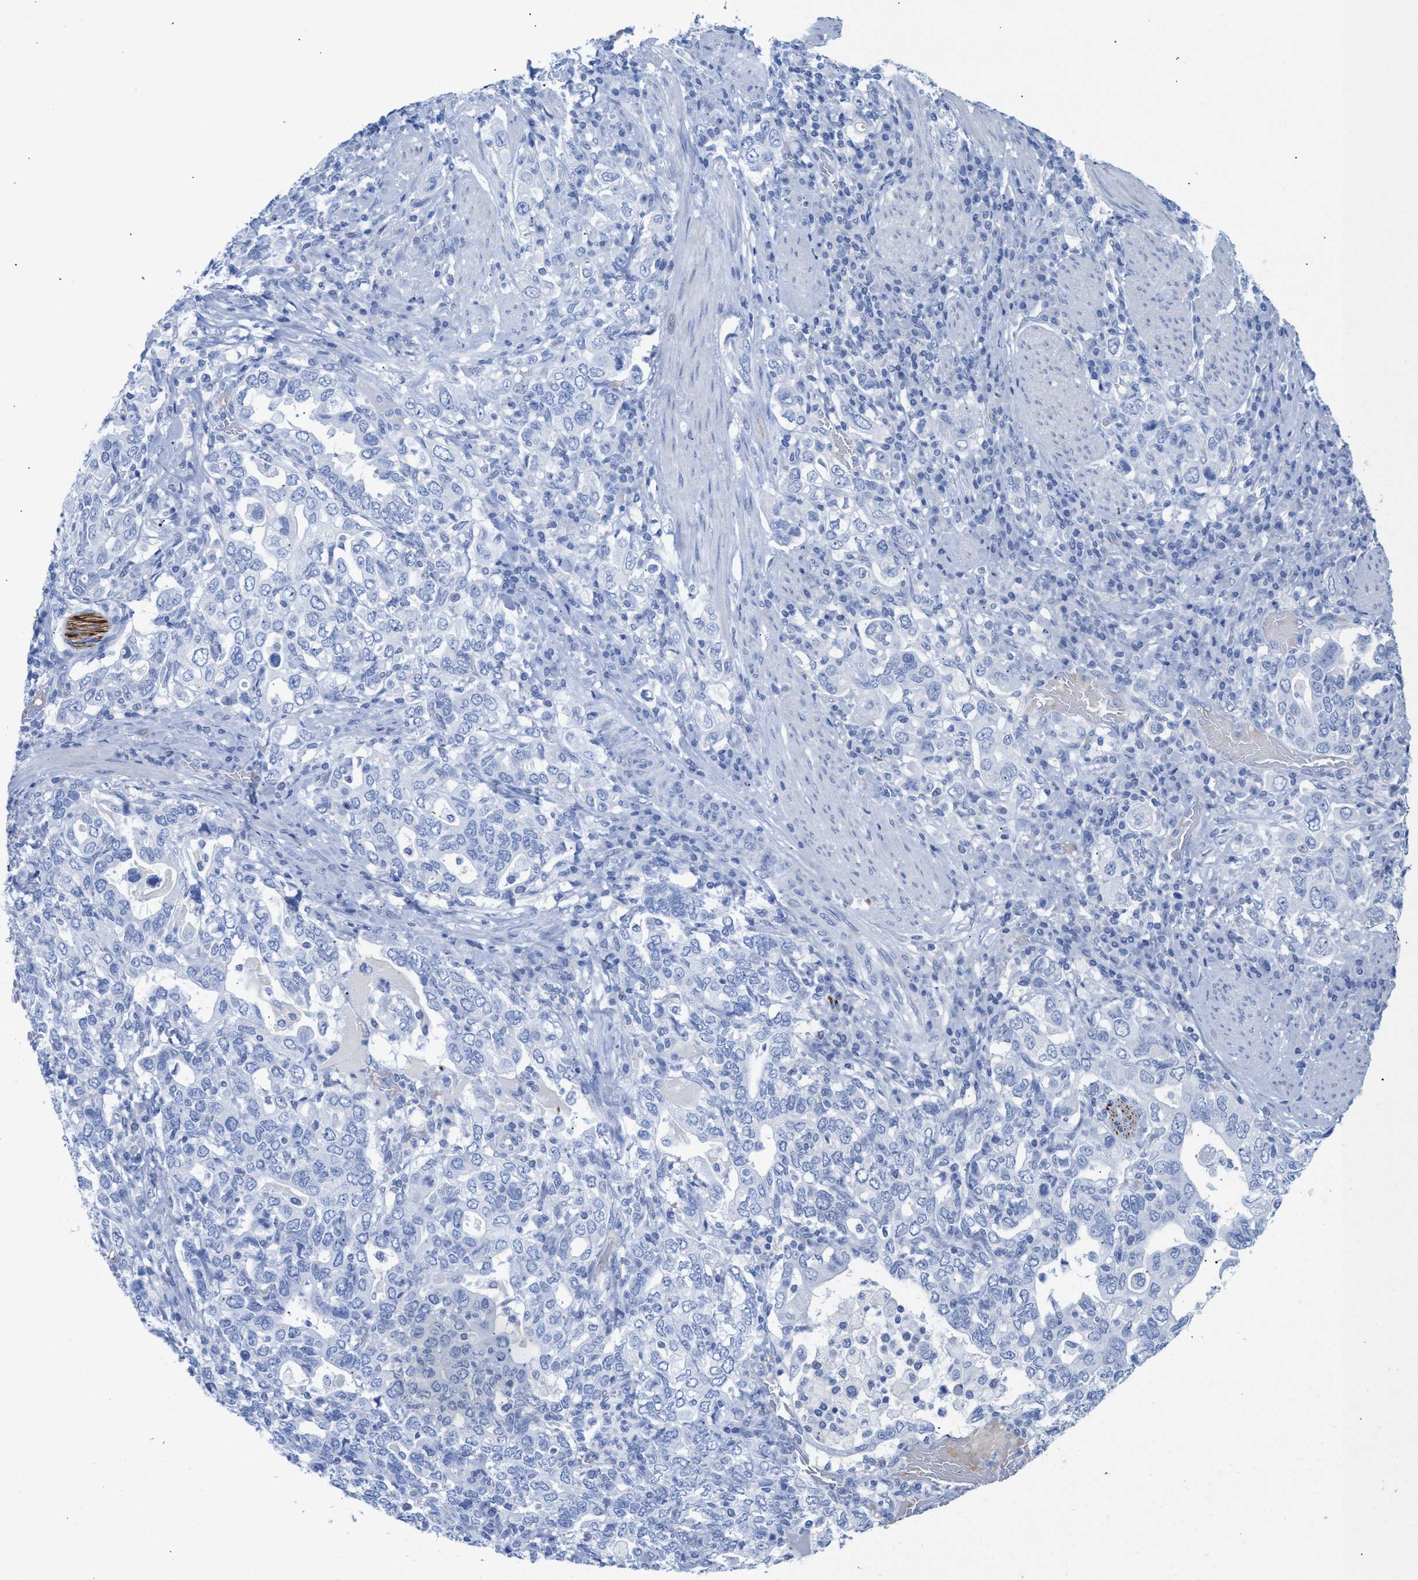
{"staining": {"intensity": "negative", "quantity": "none", "location": "none"}, "tissue": "stomach cancer", "cell_type": "Tumor cells", "image_type": "cancer", "snomed": [{"axis": "morphology", "description": "Adenocarcinoma, NOS"}, {"axis": "topography", "description": "Stomach, upper"}], "caption": "An immunohistochemistry (IHC) photomicrograph of stomach adenocarcinoma is shown. There is no staining in tumor cells of stomach adenocarcinoma.", "gene": "ANKFN1", "patient": {"sex": "male", "age": 62}}